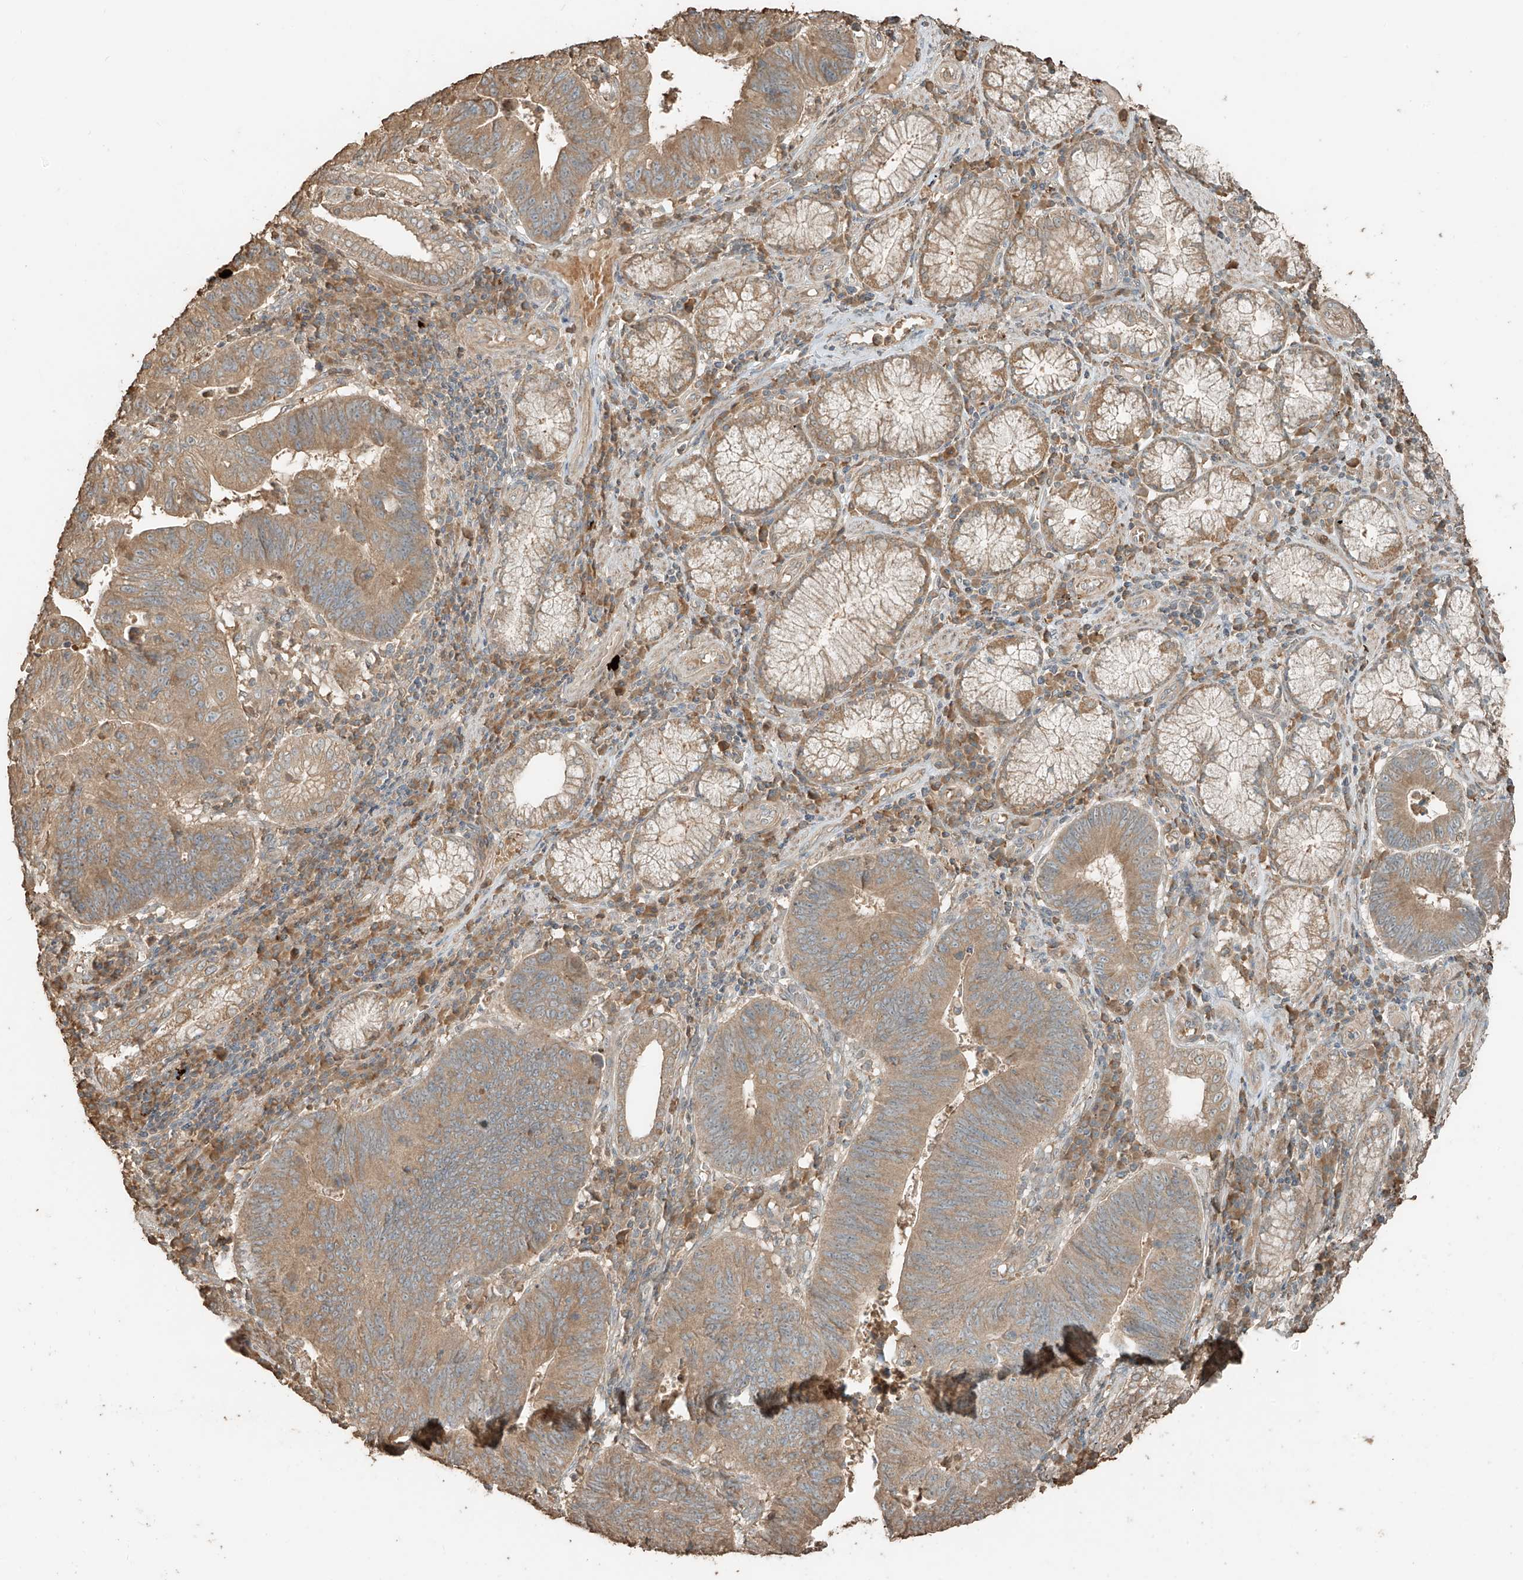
{"staining": {"intensity": "moderate", "quantity": ">75%", "location": "cytoplasmic/membranous"}, "tissue": "stomach cancer", "cell_type": "Tumor cells", "image_type": "cancer", "snomed": [{"axis": "morphology", "description": "Adenocarcinoma, NOS"}, {"axis": "topography", "description": "Stomach"}], "caption": "The image demonstrates immunohistochemical staining of stomach cancer (adenocarcinoma). There is moderate cytoplasmic/membranous positivity is identified in approximately >75% of tumor cells.", "gene": "RFTN2", "patient": {"sex": "male", "age": 59}}